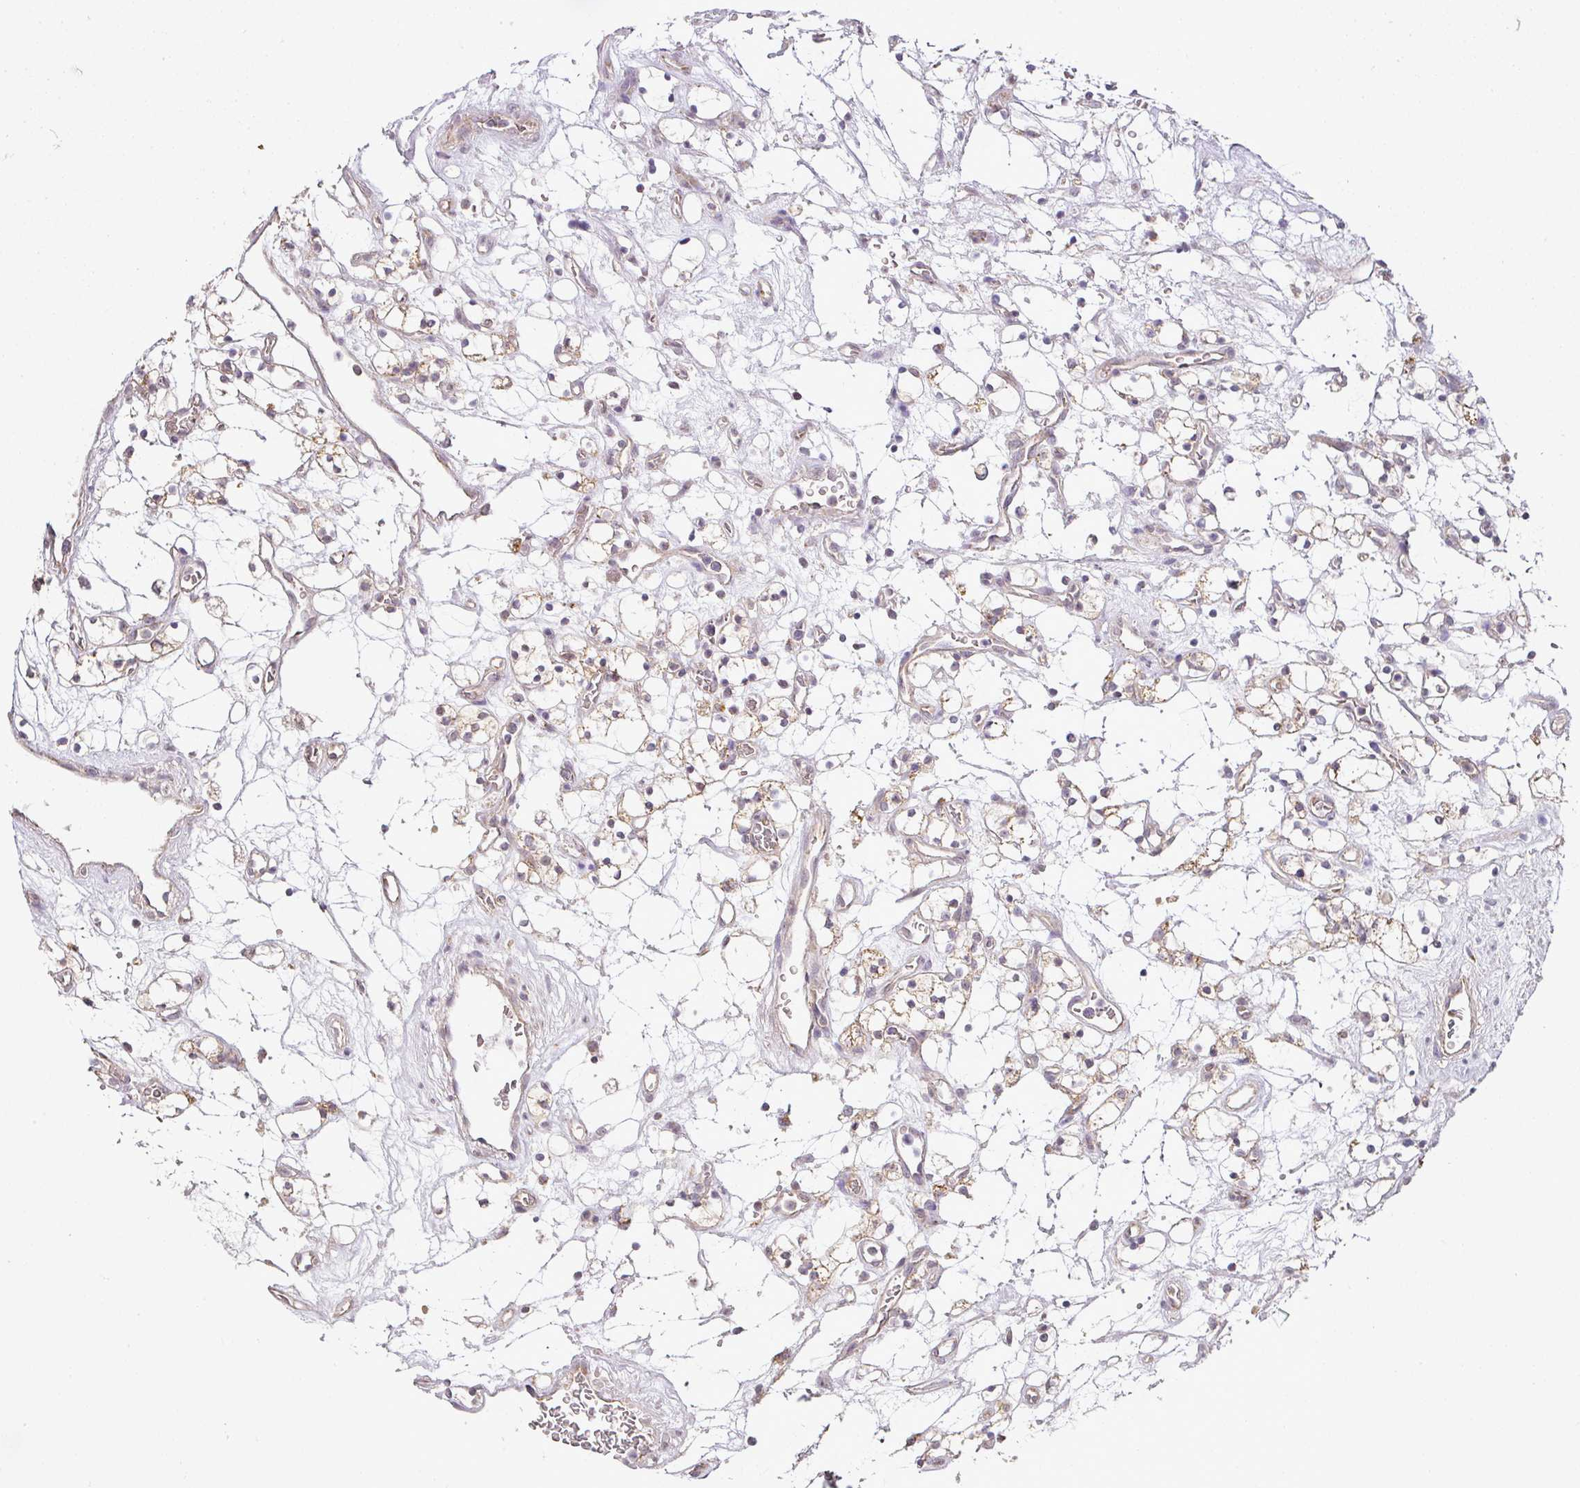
{"staining": {"intensity": "weak", "quantity": ">75%", "location": "cytoplasmic/membranous"}, "tissue": "renal cancer", "cell_type": "Tumor cells", "image_type": "cancer", "snomed": [{"axis": "morphology", "description": "Adenocarcinoma, NOS"}, {"axis": "topography", "description": "Kidney"}], "caption": "Weak cytoplasmic/membranous expression for a protein is seen in approximately >75% of tumor cells of renal adenocarcinoma using IHC.", "gene": "MYOM2", "patient": {"sex": "female", "age": 69}}